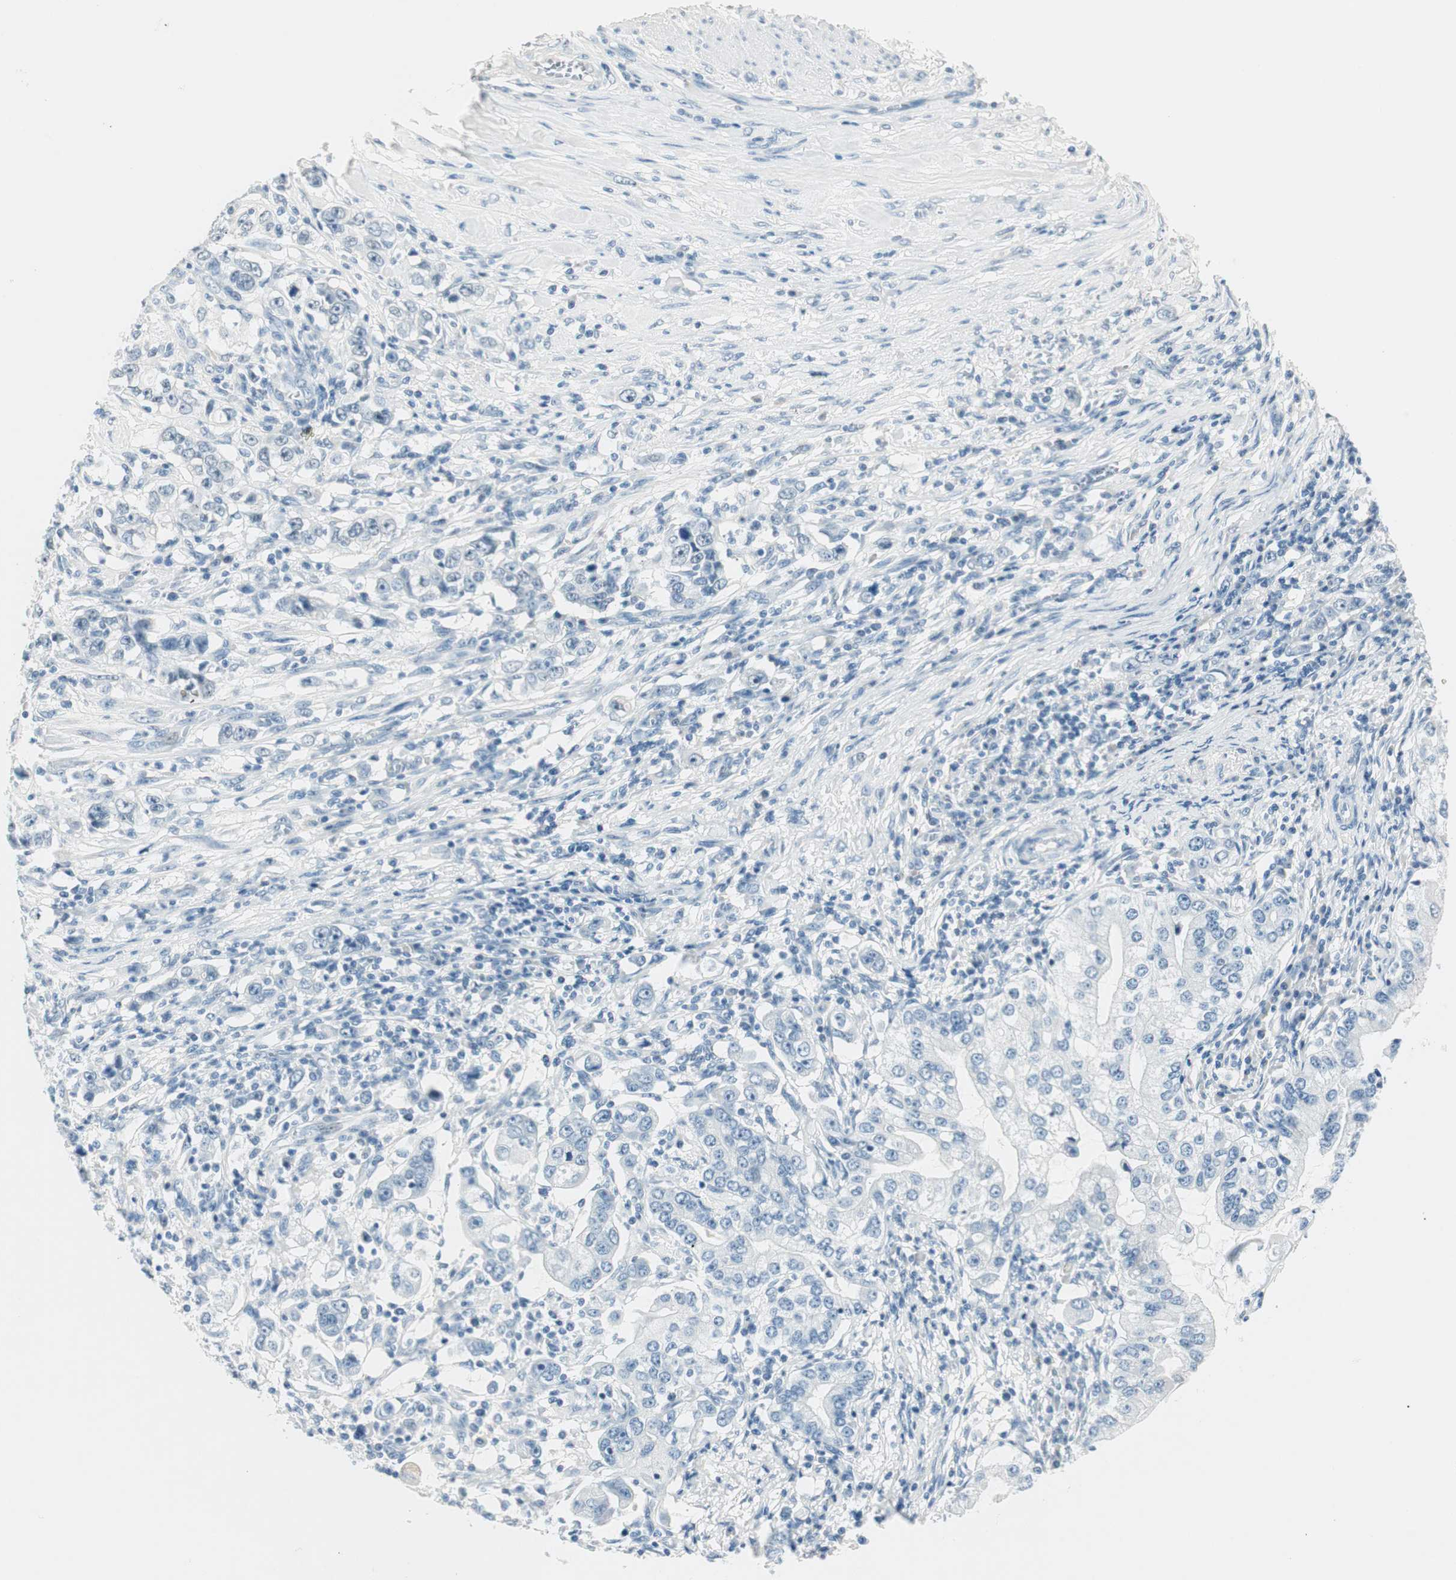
{"staining": {"intensity": "negative", "quantity": "none", "location": "none"}, "tissue": "stomach cancer", "cell_type": "Tumor cells", "image_type": "cancer", "snomed": [{"axis": "morphology", "description": "Adenocarcinoma, NOS"}, {"axis": "topography", "description": "Stomach, lower"}], "caption": "Tumor cells show no significant positivity in stomach cancer.", "gene": "HOXB13", "patient": {"sex": "female", "age": 72}}